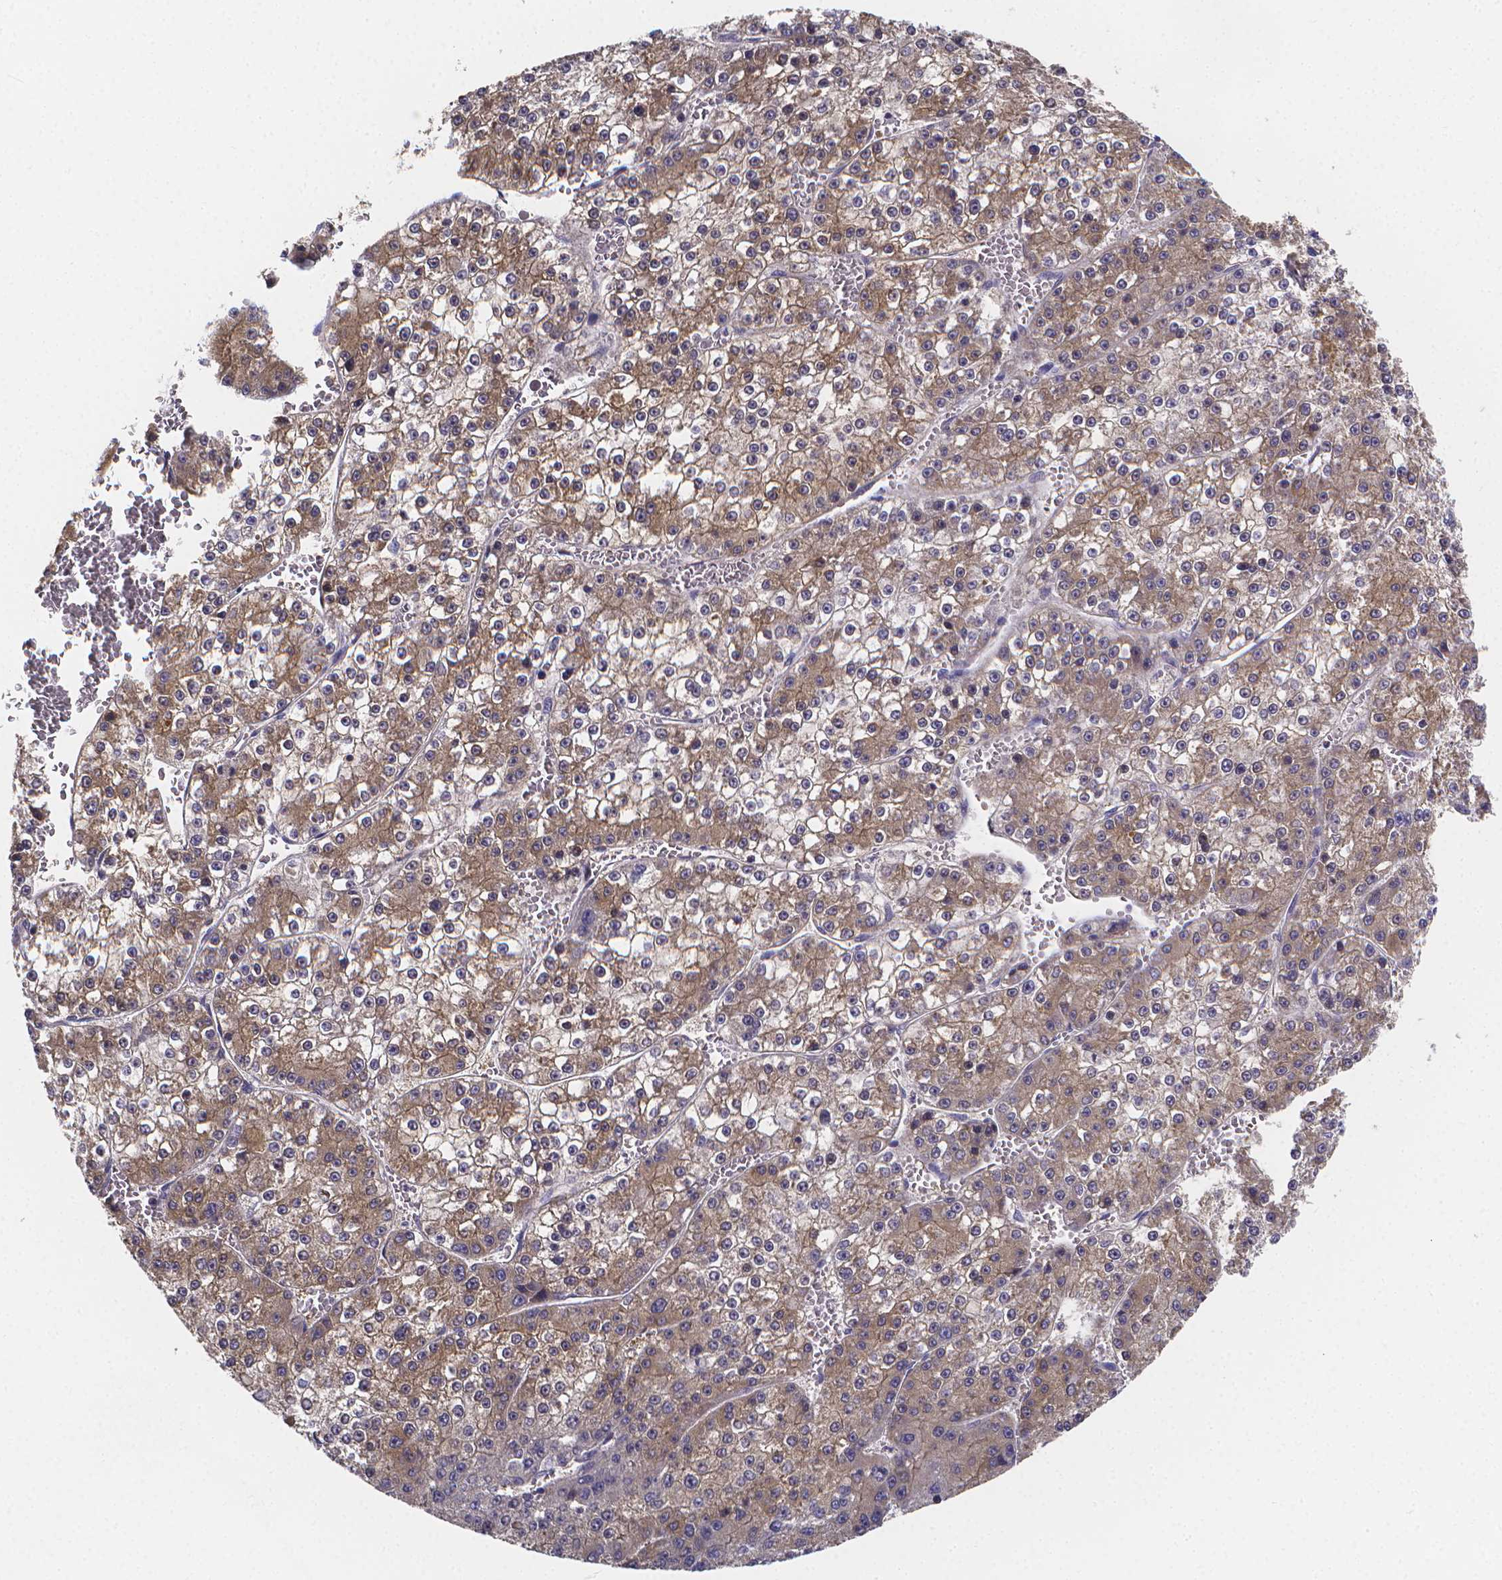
{"staining": {"intensity": "moderate", "quantity": "25%-75%", "location": "cytoplasmic/membranous"}, "tissue": "liver cancer", "cell_type": "Tumor cells", "image_type": "cancer", "snomed": [{"axis": "morphology", "description": "Carcinoma, Hepatocellular, NOS"}, {"axis": "topography", "description": "Liver"}], "caption": "Approximately 25%-75% of tumor cells in human hepatocellular carcinoma (liver) display moderate cytoplasmic/membranous protein expression as visualized by brown immunohistochemical staining.", "gene": "PAH", "patient": {"sex": "female", "age": 73}}